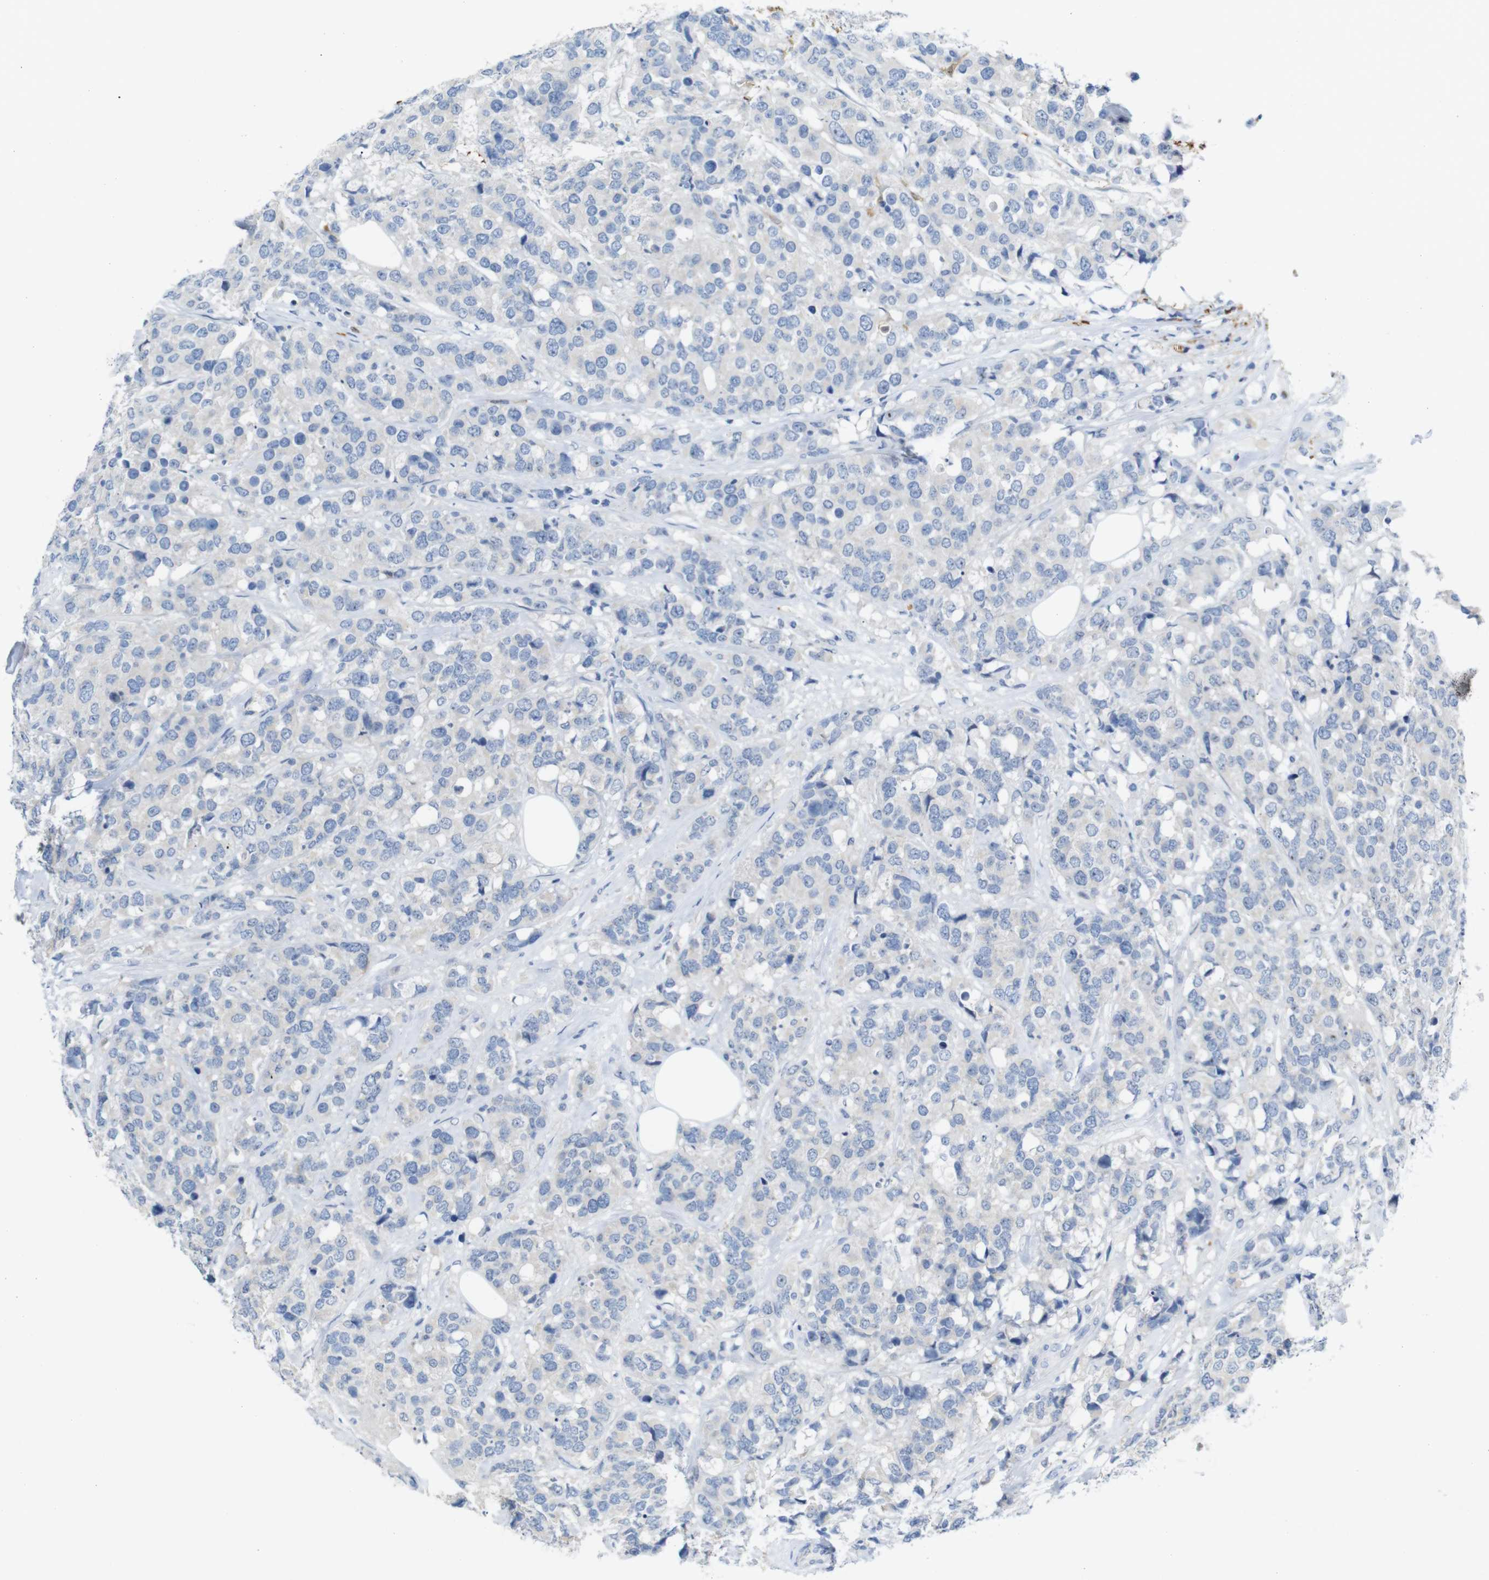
{"staining": {"intensity": "negative", "quantity": "none", "location": "none"}, "tissue": "breast cancer", "cell_type": "Tumor cells", "image_type": "cancer", "snomed": [{"axis": "morphology", "description": "Lobular carcinoma"}, {"axis": "topography", "description": "Breast"}], "caption": "IHC micrograph of human lobular carcinoma (breast) stained for a protein (brown), which exhibits no positivity in tumor cells.", "gene": "C1orf210", "patient": {"sex": "female", "age": 59}}